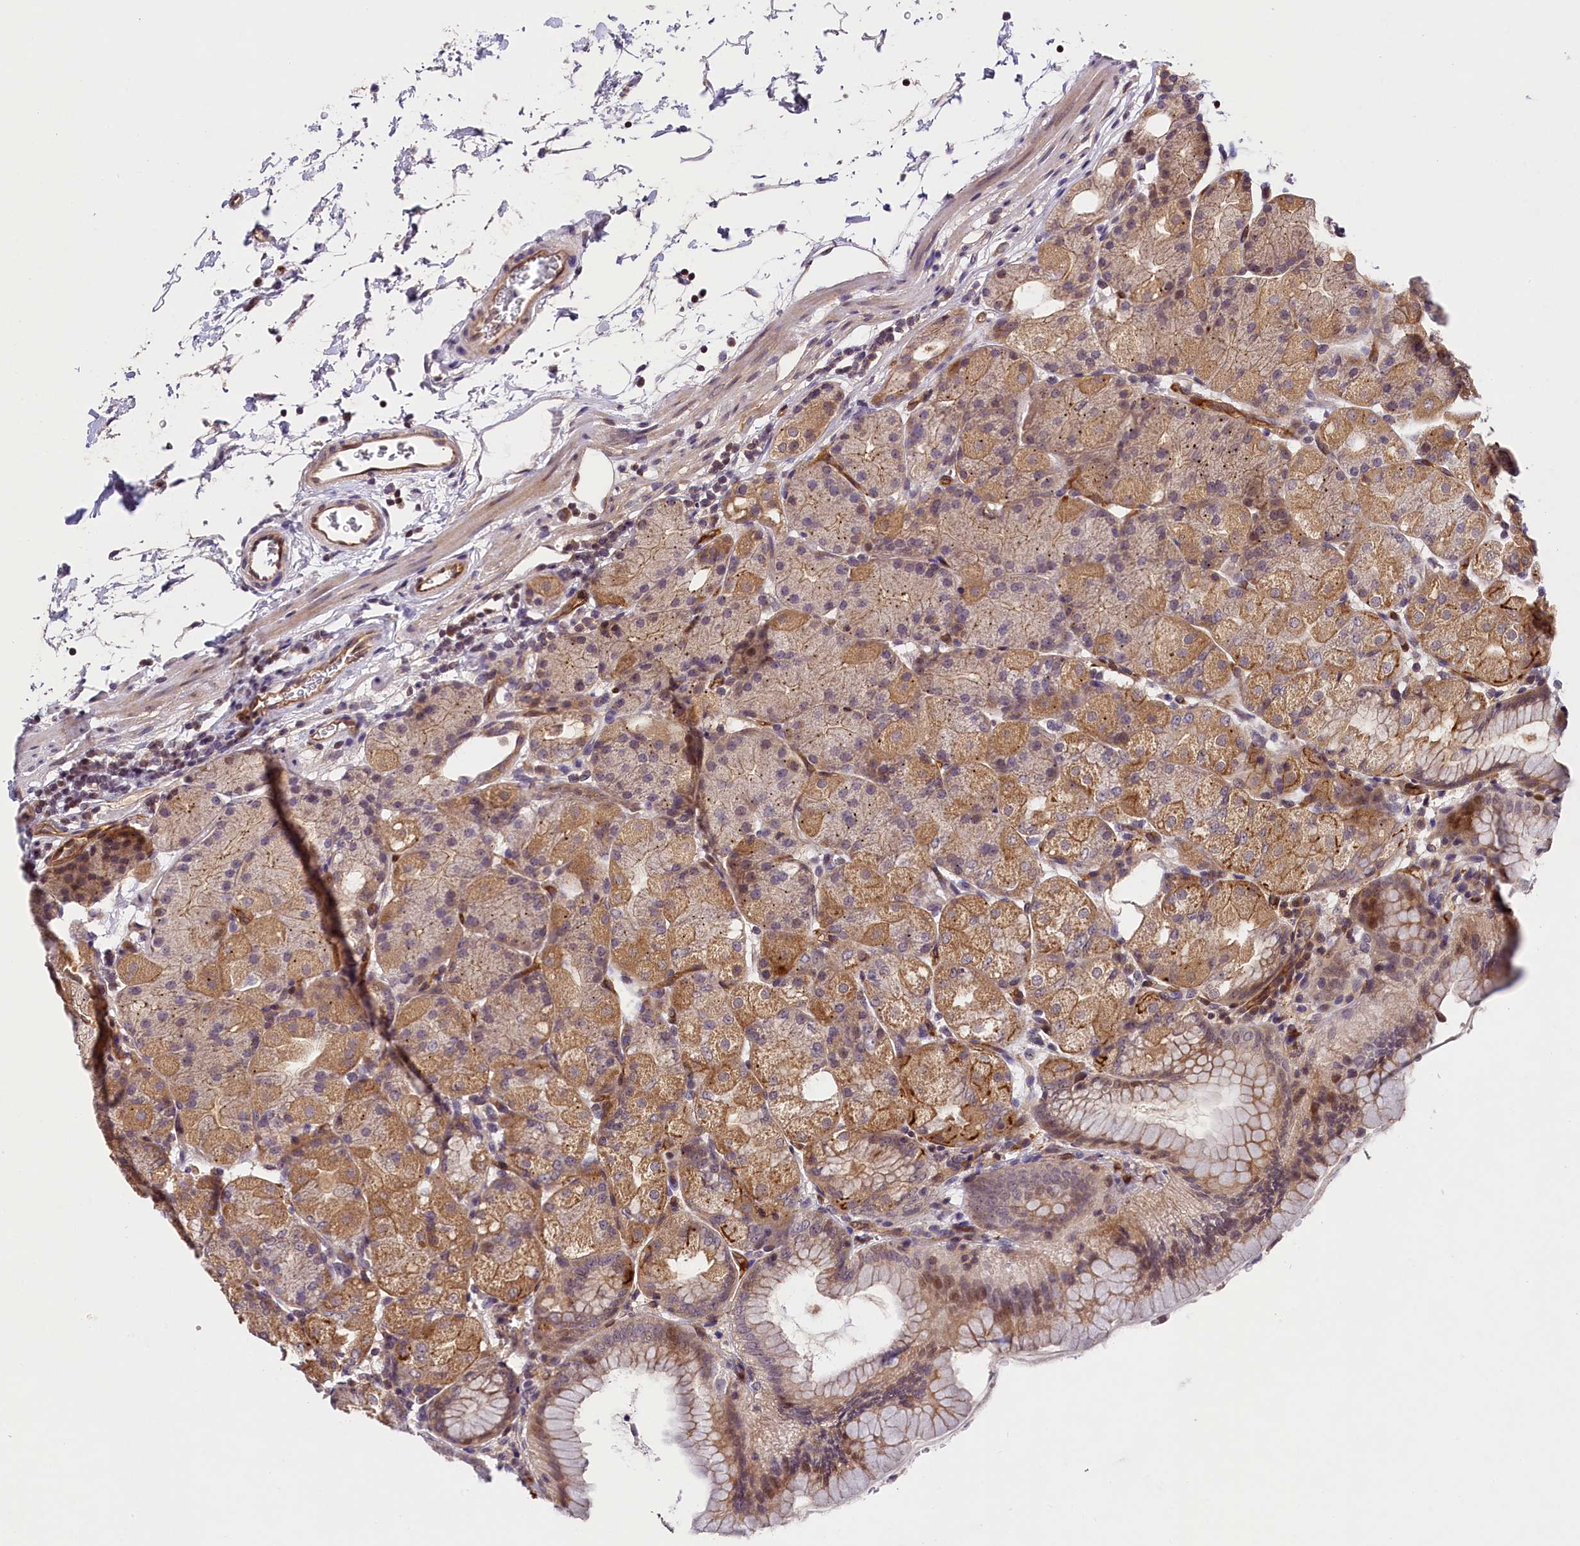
{"staining": {"intensity": "moderate", "quantity": ">75%", "location": "cytoplasmic/membranous"}, "tissue": "stomach", "cell_type": "Glandular cells", "image_type": "normal", "snomed": [{"axis": "morphology", "description": "Normal tissue, NOS"}, {"axis": "topography", "description": "Stomach, upper"}, {"axis": "topography", "description": "Stomach, lower"}], "caption": "The immunohistochemical stain shows moderate cytoplasmic/membranous positivity in glandular cells of unremarkable stomach.", "gene": "SNRK", "patient": {"sex": "male", "age": 62}}